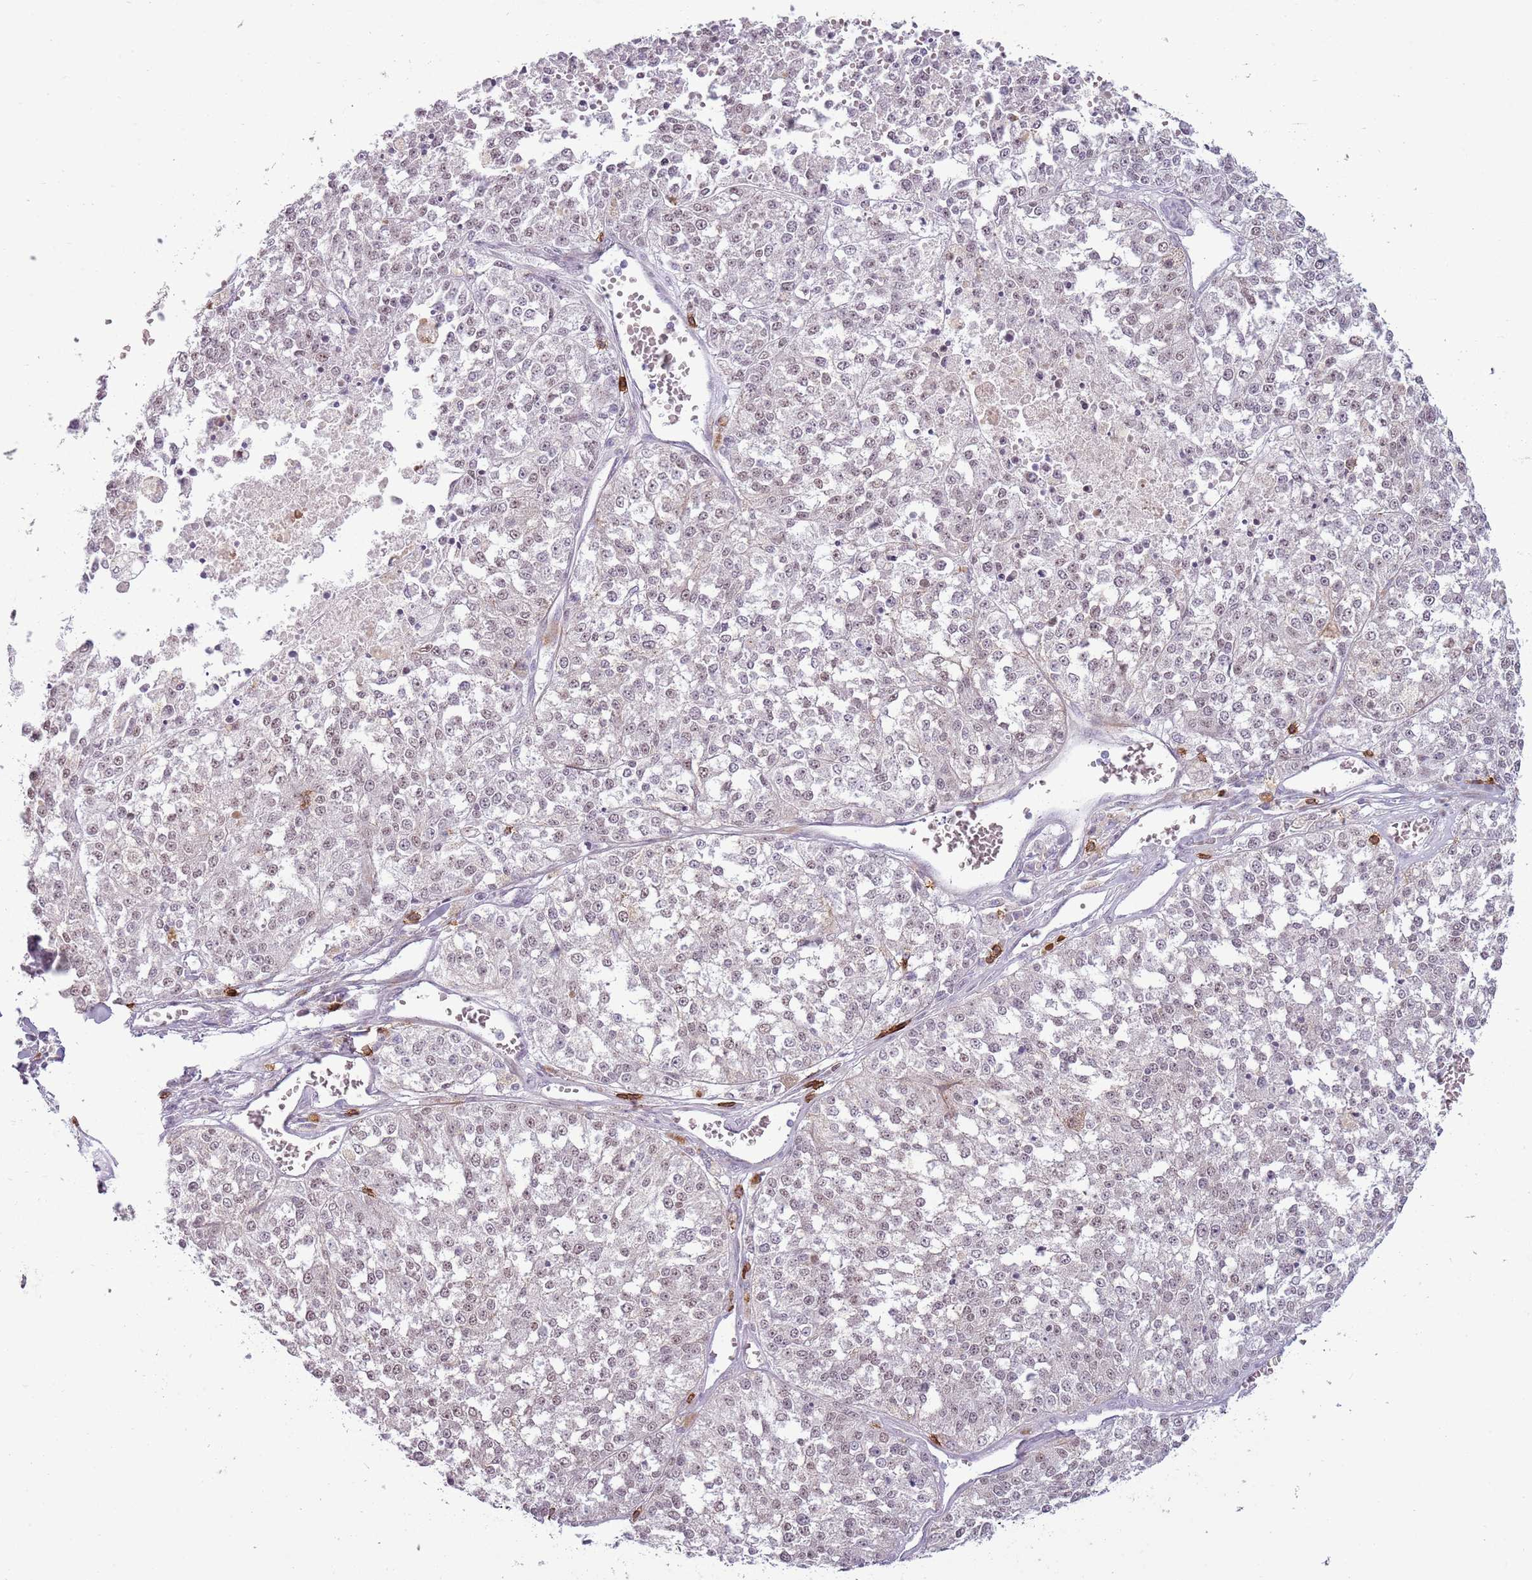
{"staining": {"intensity": "weak", "quantity": "<25%", "location": "nuclear"}, "tissue": "melanoma", "cell_type": "Tumor cells", "image_type": "cancer", "snomed": [{"axis": "morphology", "description": "Malignant melanoma, NOS"}, {"axis": "topography", "description": "Skin"}], "caption": "Immunohistochemical staining of melanoma displays no significant staining in tumor cells.", "gene": "ZNF583", "patient": {"sex": "female", "age": 64}}